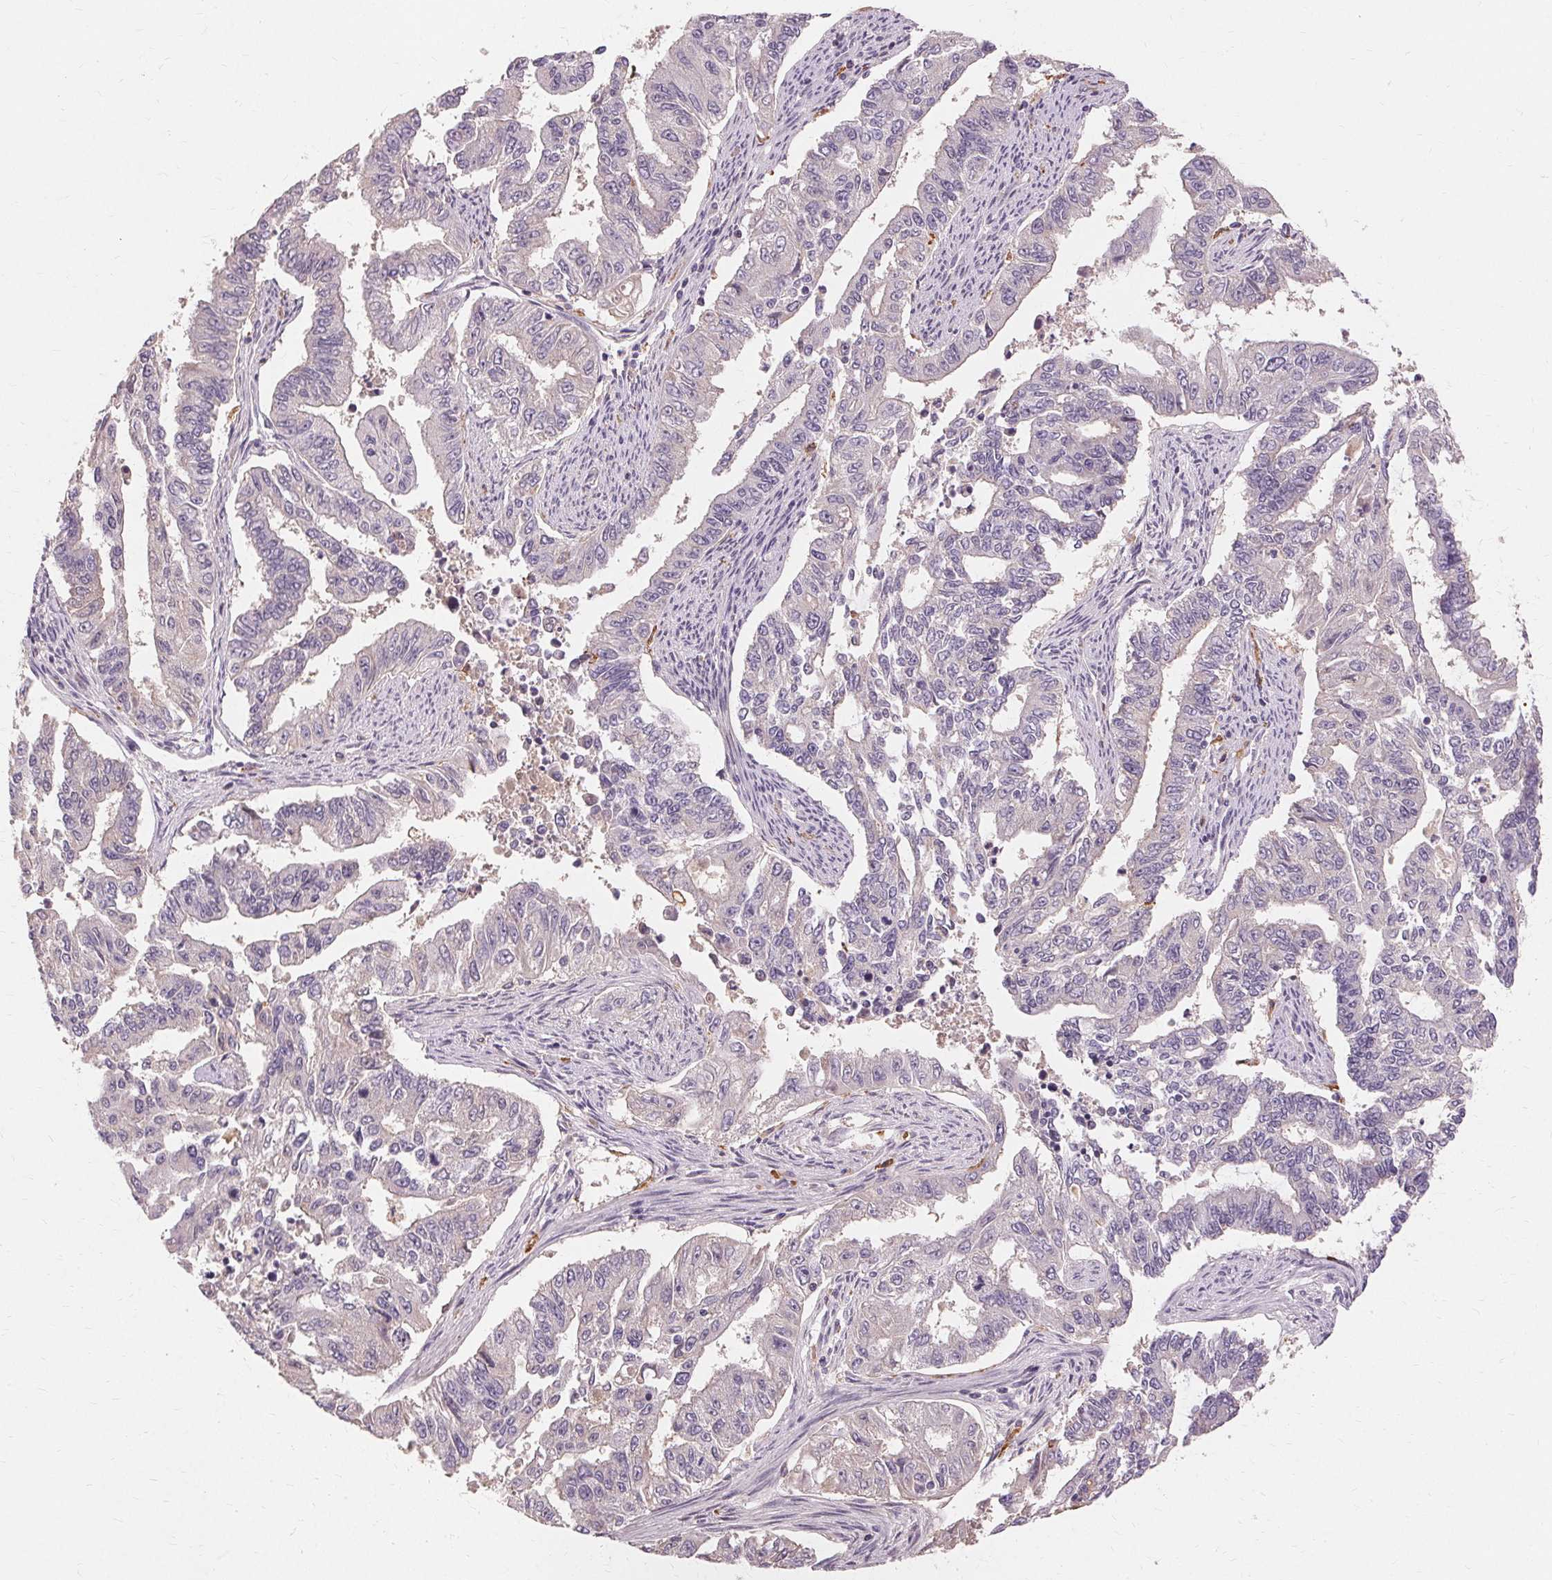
{"staining": {"intensity": "negative", "quantity": "none", "location": "none"}, "tissue": "endometrial cancer", "cell_type": "Tumor cells", "image_type": "cancer", "snomed": [{"axis": "morphology", "description": "Adenocarcinoma, NOS"}, {"axis": "topography", "description": "Uterus"}], "caption": "Immunohistochemical staining of endometrial adenocarcinoma shows no significant positivity in tumor cells. (DAB IHC with hematoxylin counter stain).", "gene": "IFNGR1", "patient": {"sex": "female", "age": 59}}